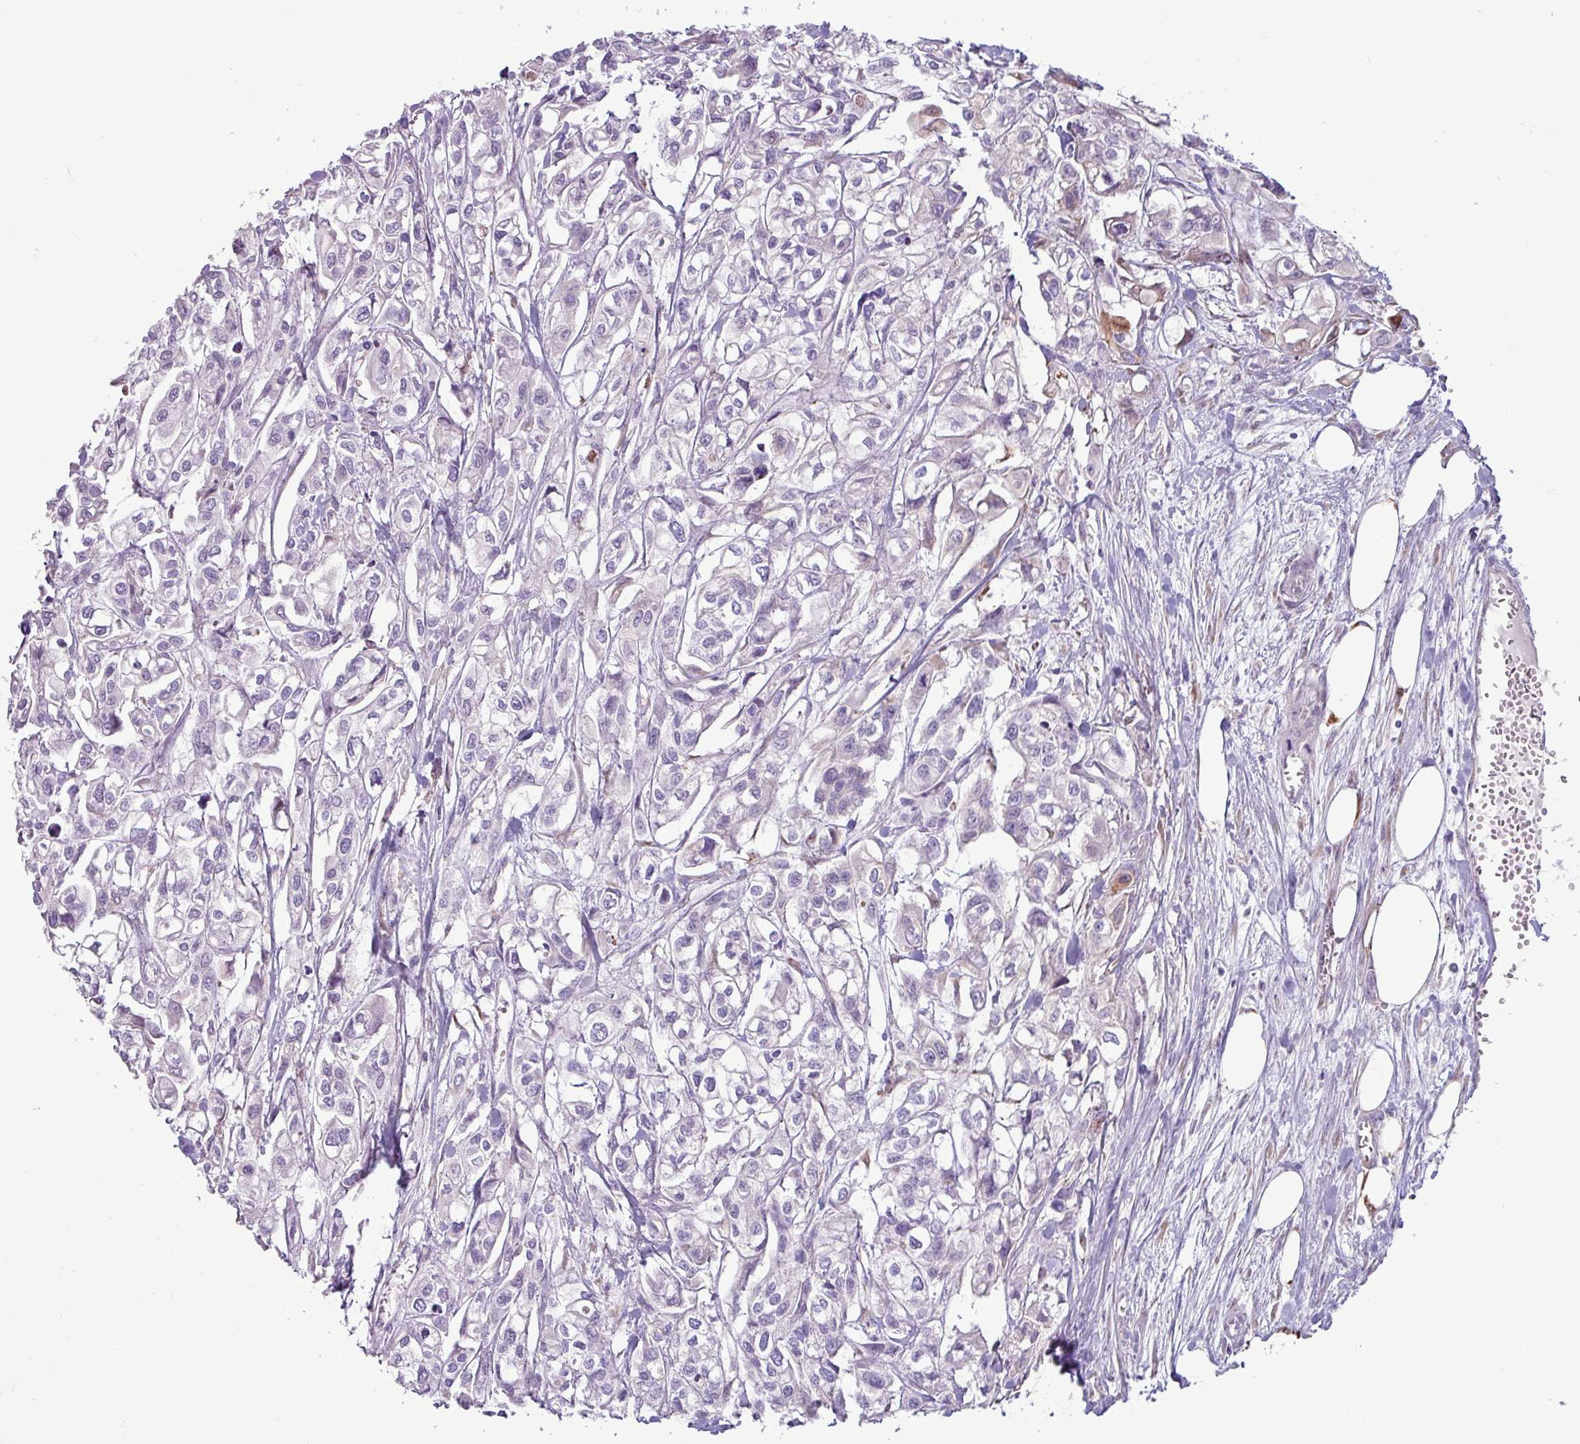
{"staining": {"intensity": "negative", "quantity": "none", "location": "none"}, "tissue": "urothelial cancer", "cell_type": "Tumor cells", "image_type": "cancer", "snomed": [{"axis": "morphology", "description": "Urothelial carcinoma, High grade"}, {"axis": "topography", "description": "Urinary bladder"}], "caption": "This is an immunohistochemistry (IHC) photomicrograph of human high-grade urothelial carcinoma. There is no positivity in tumor cells.", "gene": "PPP1R35", "patient": {"sex": "male", "age": 67}}